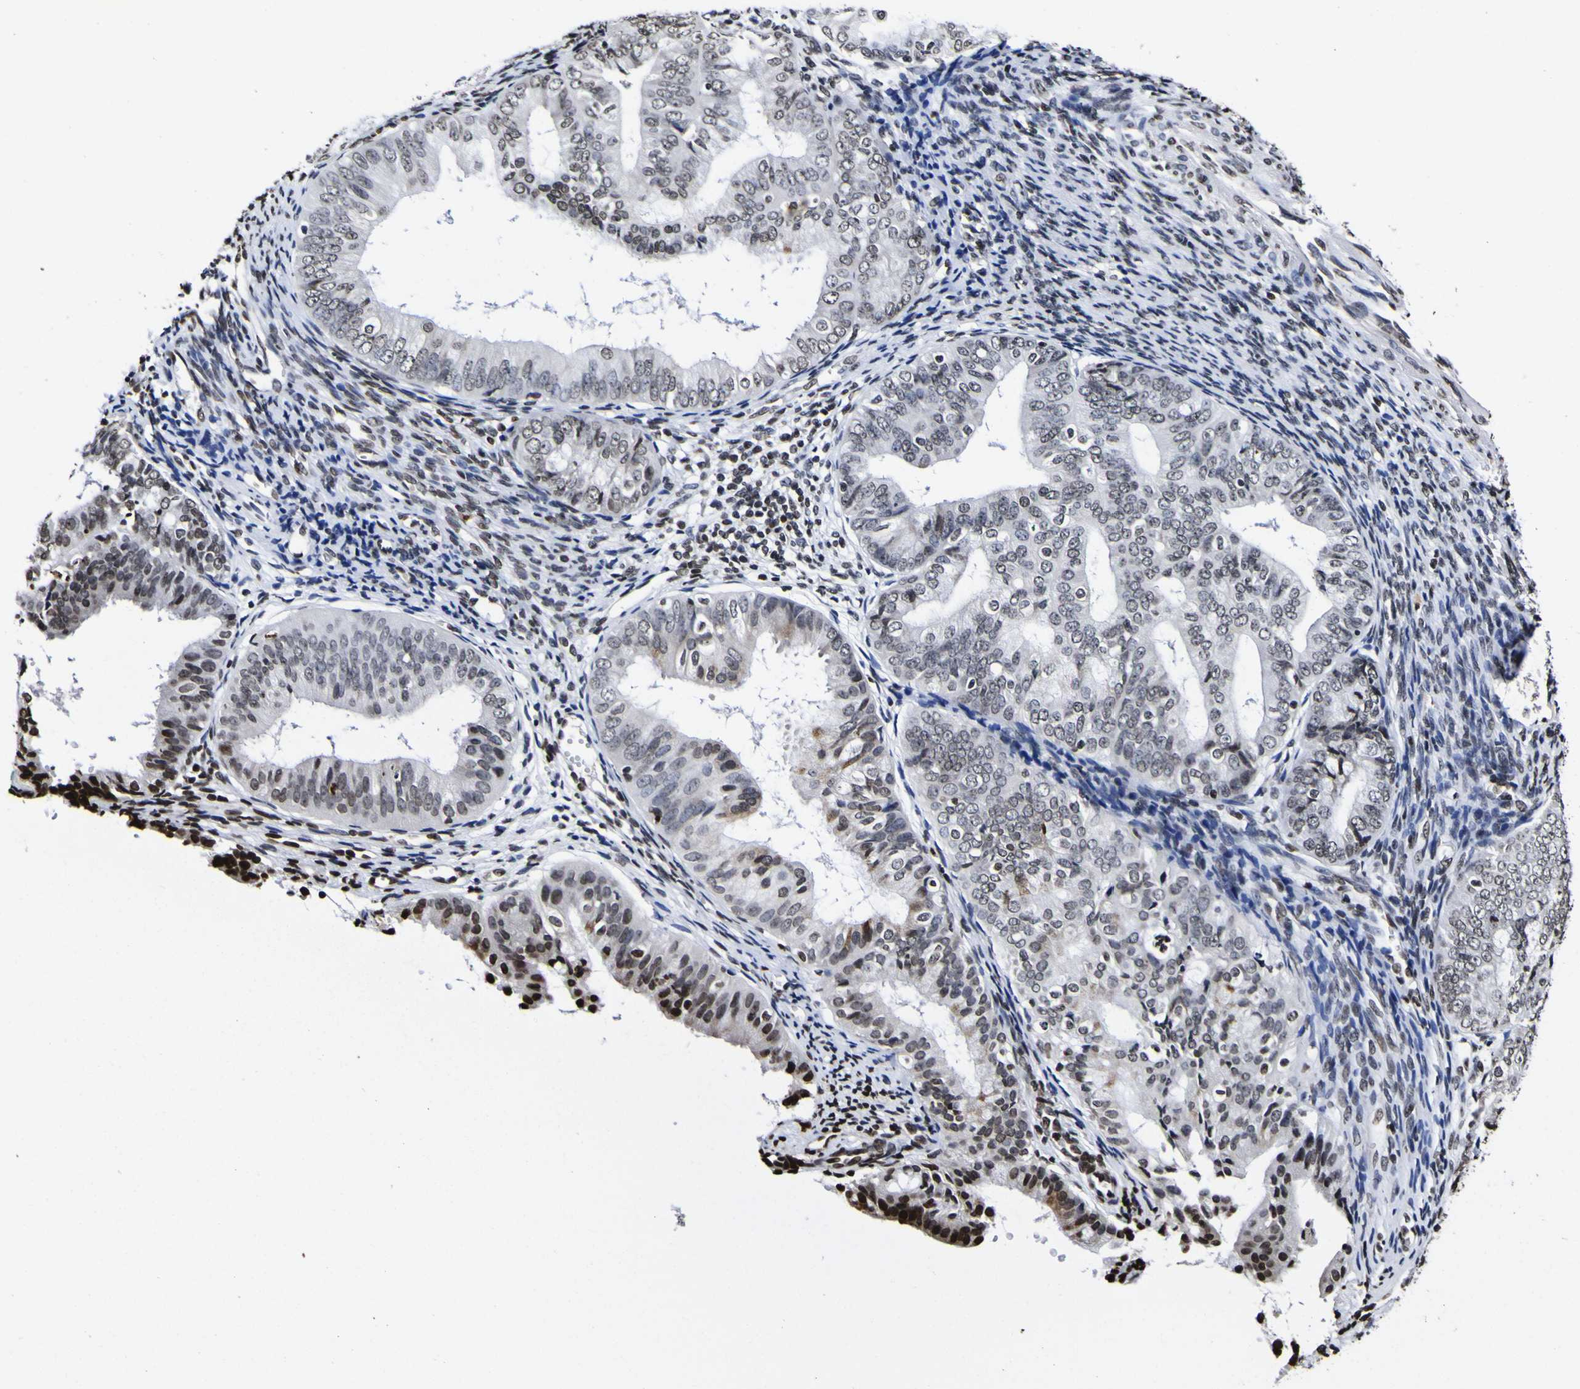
{"staining": {"intensity": "strong", "quantity": "<25%", "location": "nuclear"}, "tissue": "endometrial cancer", "cell_type": "Tumor cells", "image_type": "cancer", "snomed": [{"axis": "morphology", "description": "Adenocarcinoma, NOS"}, {"axis": "topography", "description": "Endometrium"}], "caption": "High-magnification brightfield microscopy of endometrial cancer stained with DAB (brown) and counterstained with hematoxylin (blue). tumor cells exhibit strong nuclear staining is identified in about<25% of cells.", "gene": "PIAS1", "patient": {"sex": "female", "age": 63}}